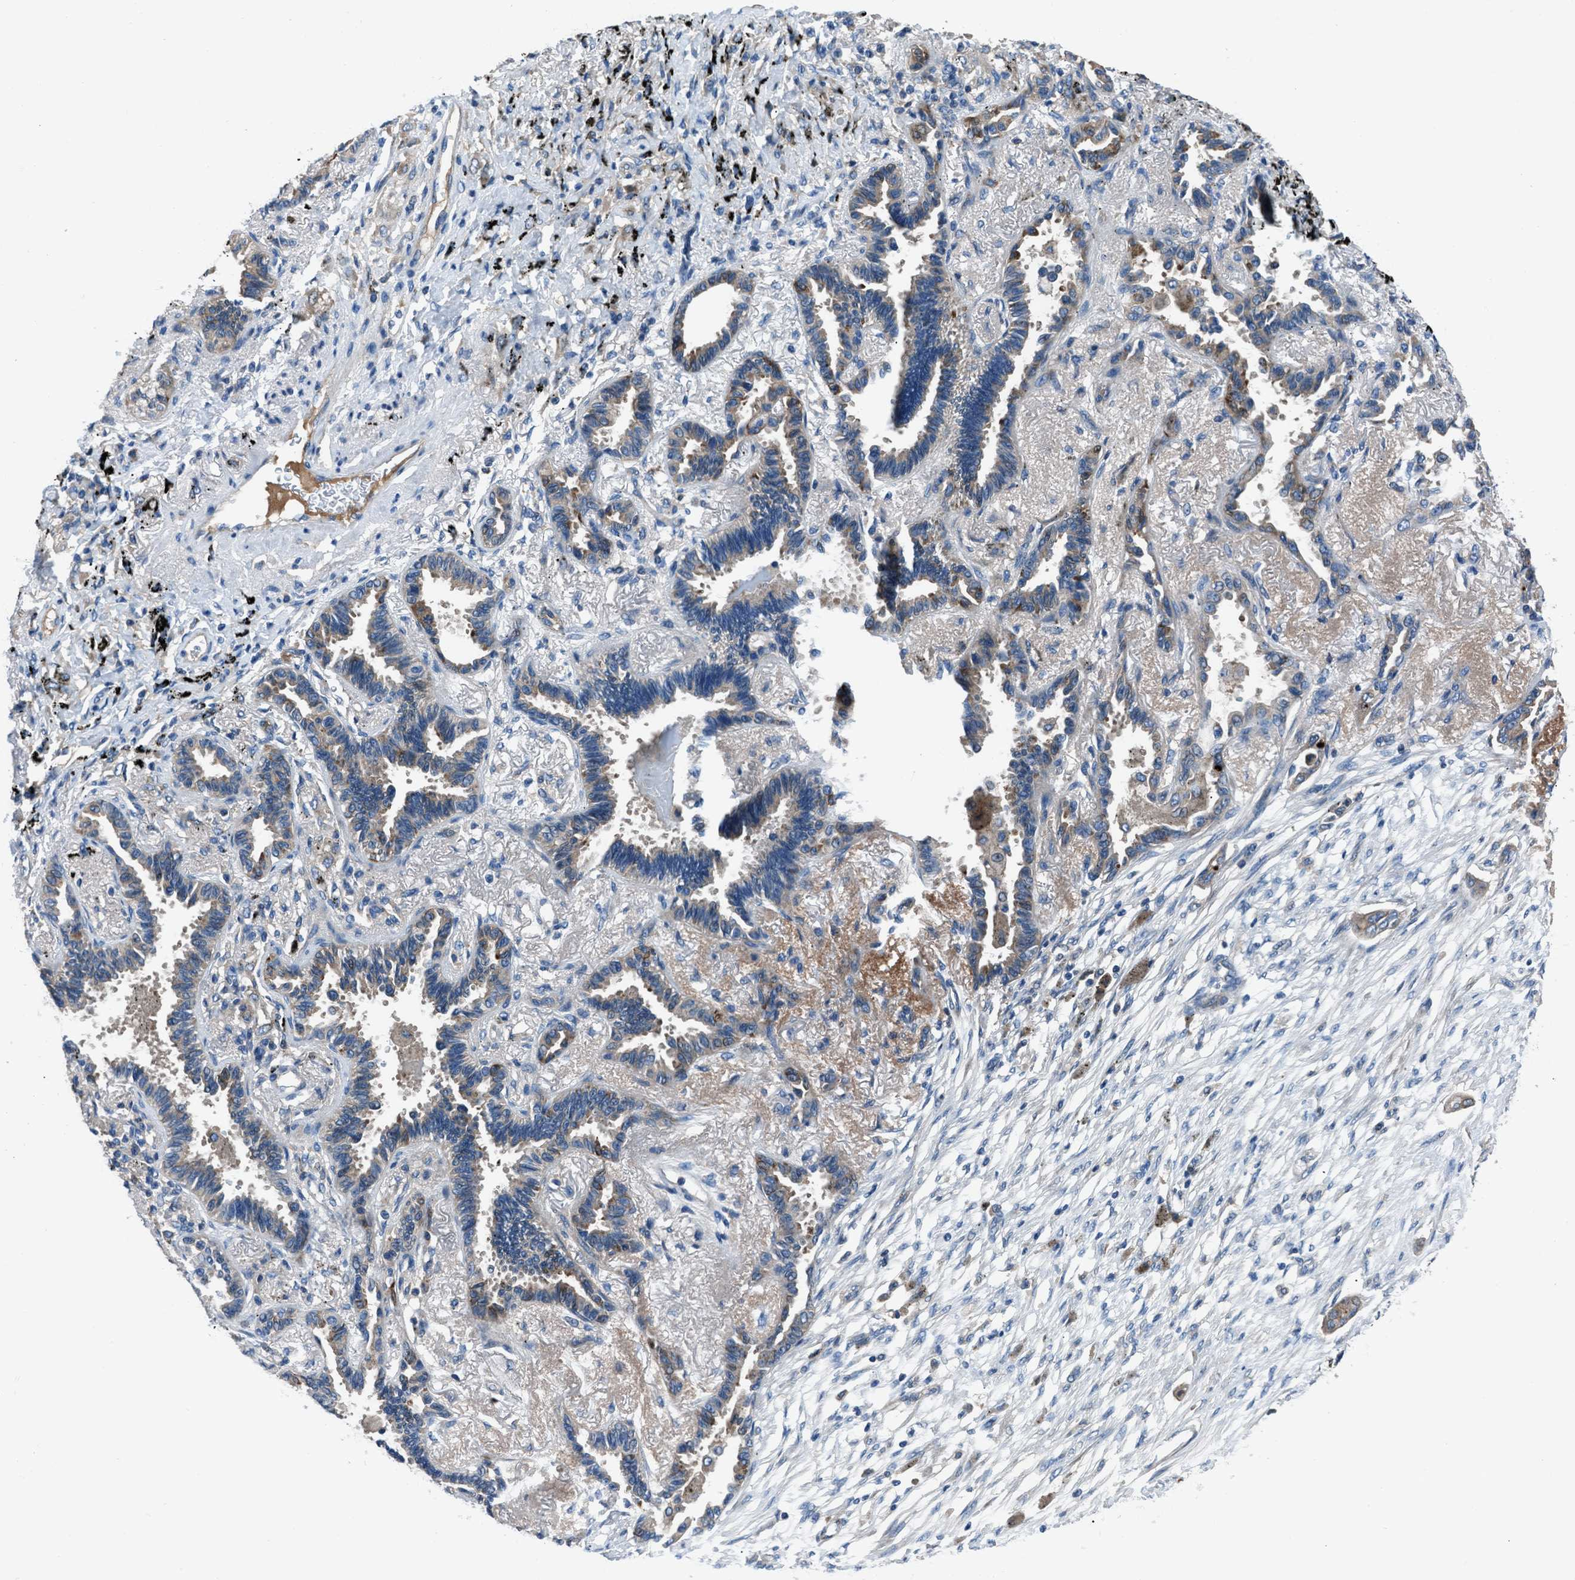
{"staining": {"intensity": "weak", "quantity": "25%-75%", "location": "cytoplasmic/membranous"}, "tissue": "lung cancer", "cell_type": "Tumor cells", "image_type": "cancer", "snomed": [{"axis": "morphology", "description": "Adenocarcinoma, NOS"}, {"axis": "topography", "description": "Lung"}], "caption": "The histopathology image demonstrates a brown stain indicating the presence of a protein in the cytoplasmic/membranous of tumor cells in adenocarcinoma (lung). The protein is shown in brown color, while the nuclei are stained blue.", "gene": "SLC38A6", "patient": {"sex": "male", "age": 59}}